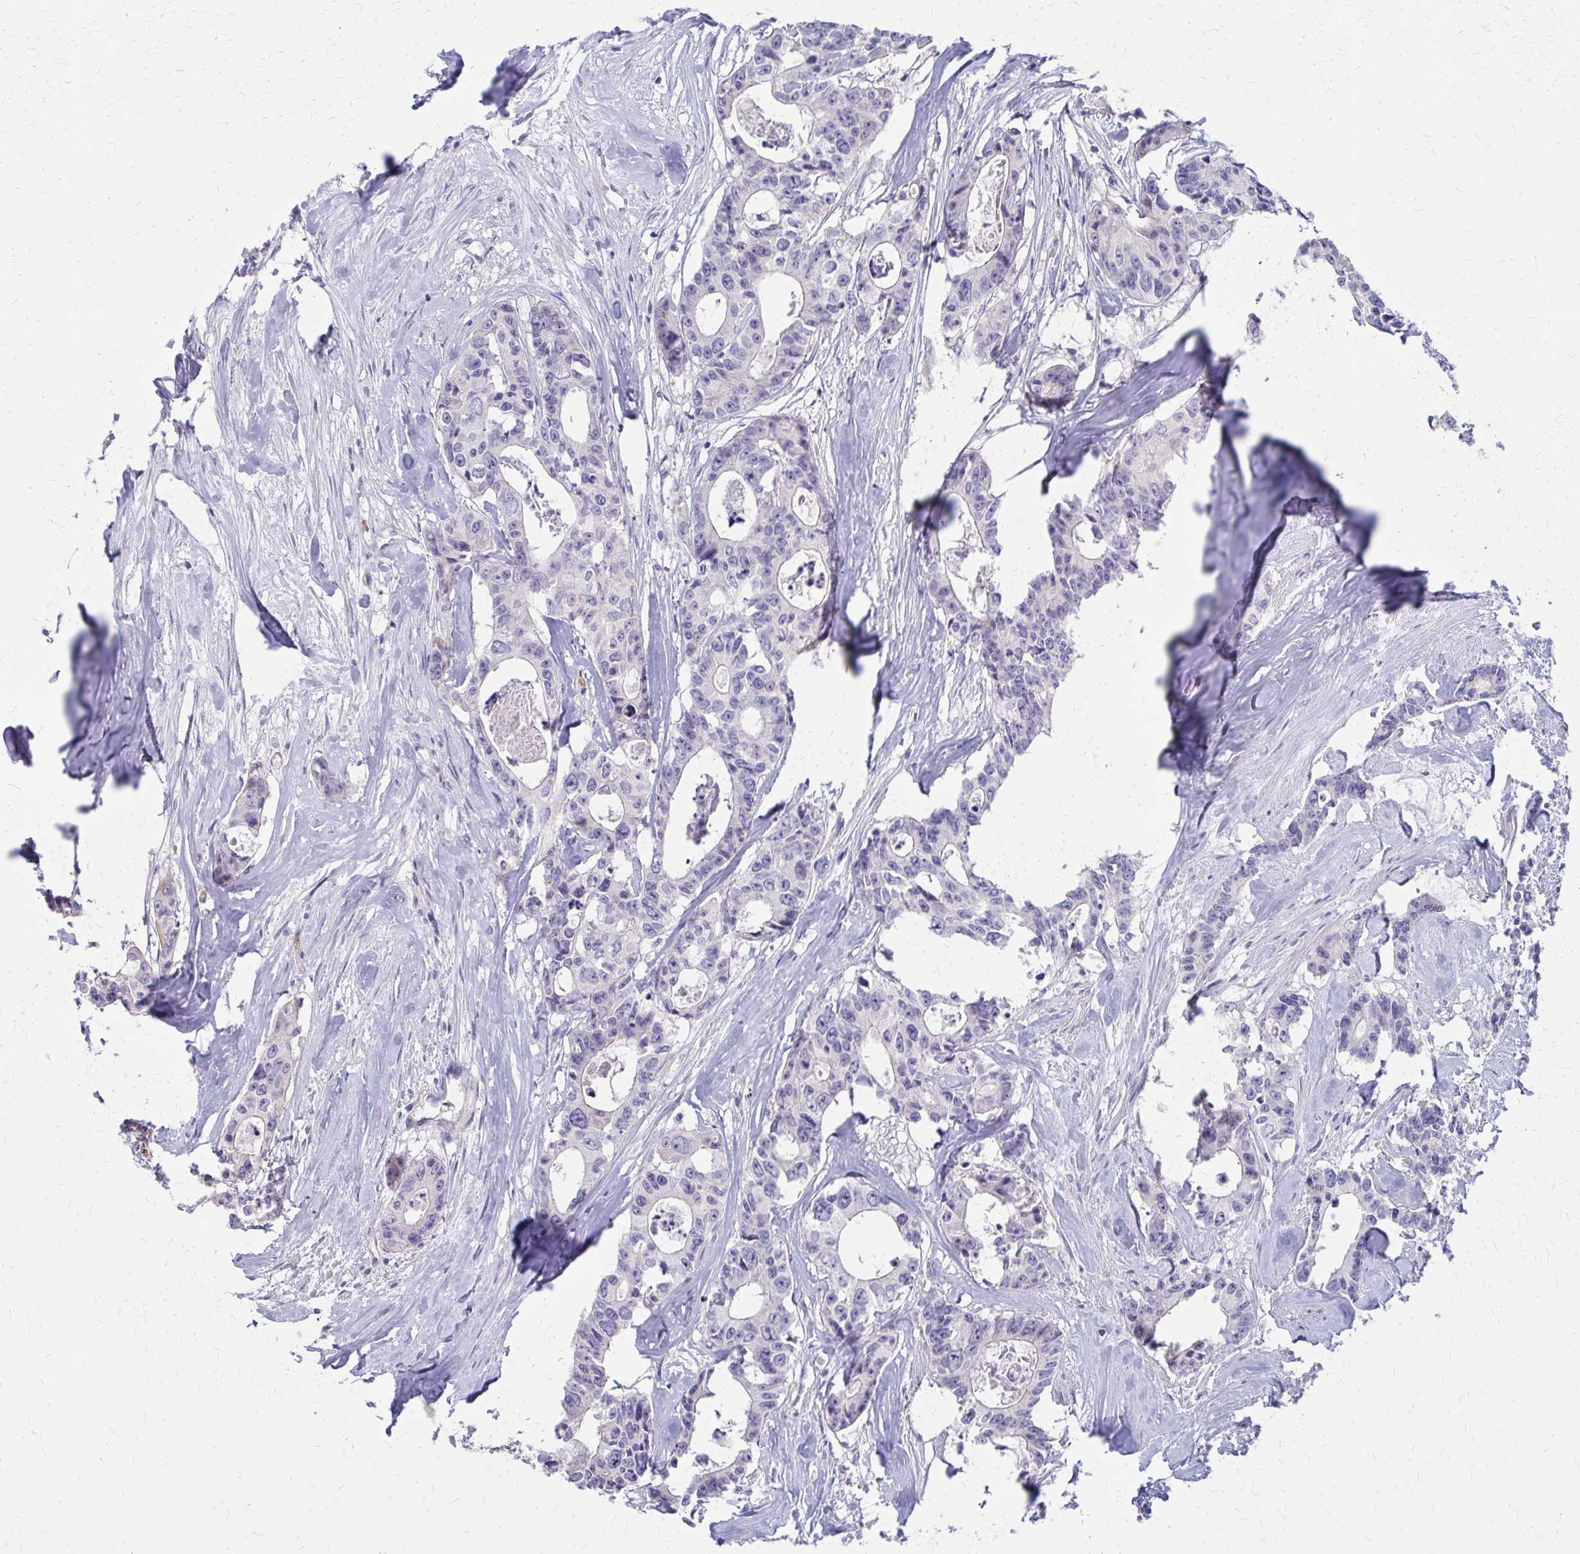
{"staining": {"intensity": "negative", "quantity": "none", "location": "none"}, "tissue": "colorectal cancer", "cell_type": "Tumor cells", "image_type": "cancer", "snomed": [{"axis": "morphology", "description": "Adenocarcinoma, NOS"}, {"axis": "topography", "description": "Rectum"}], "caption": "This histopathology image is of colorectal cancer (adenocarcinoma) stained with immunohistochemistry to label a protein in brown with the nuclei are counter-stained blue. There is no positivity in tumor cells.", "gene": "GLYATL2", "patient": {"sex": "male", "age": 57}}